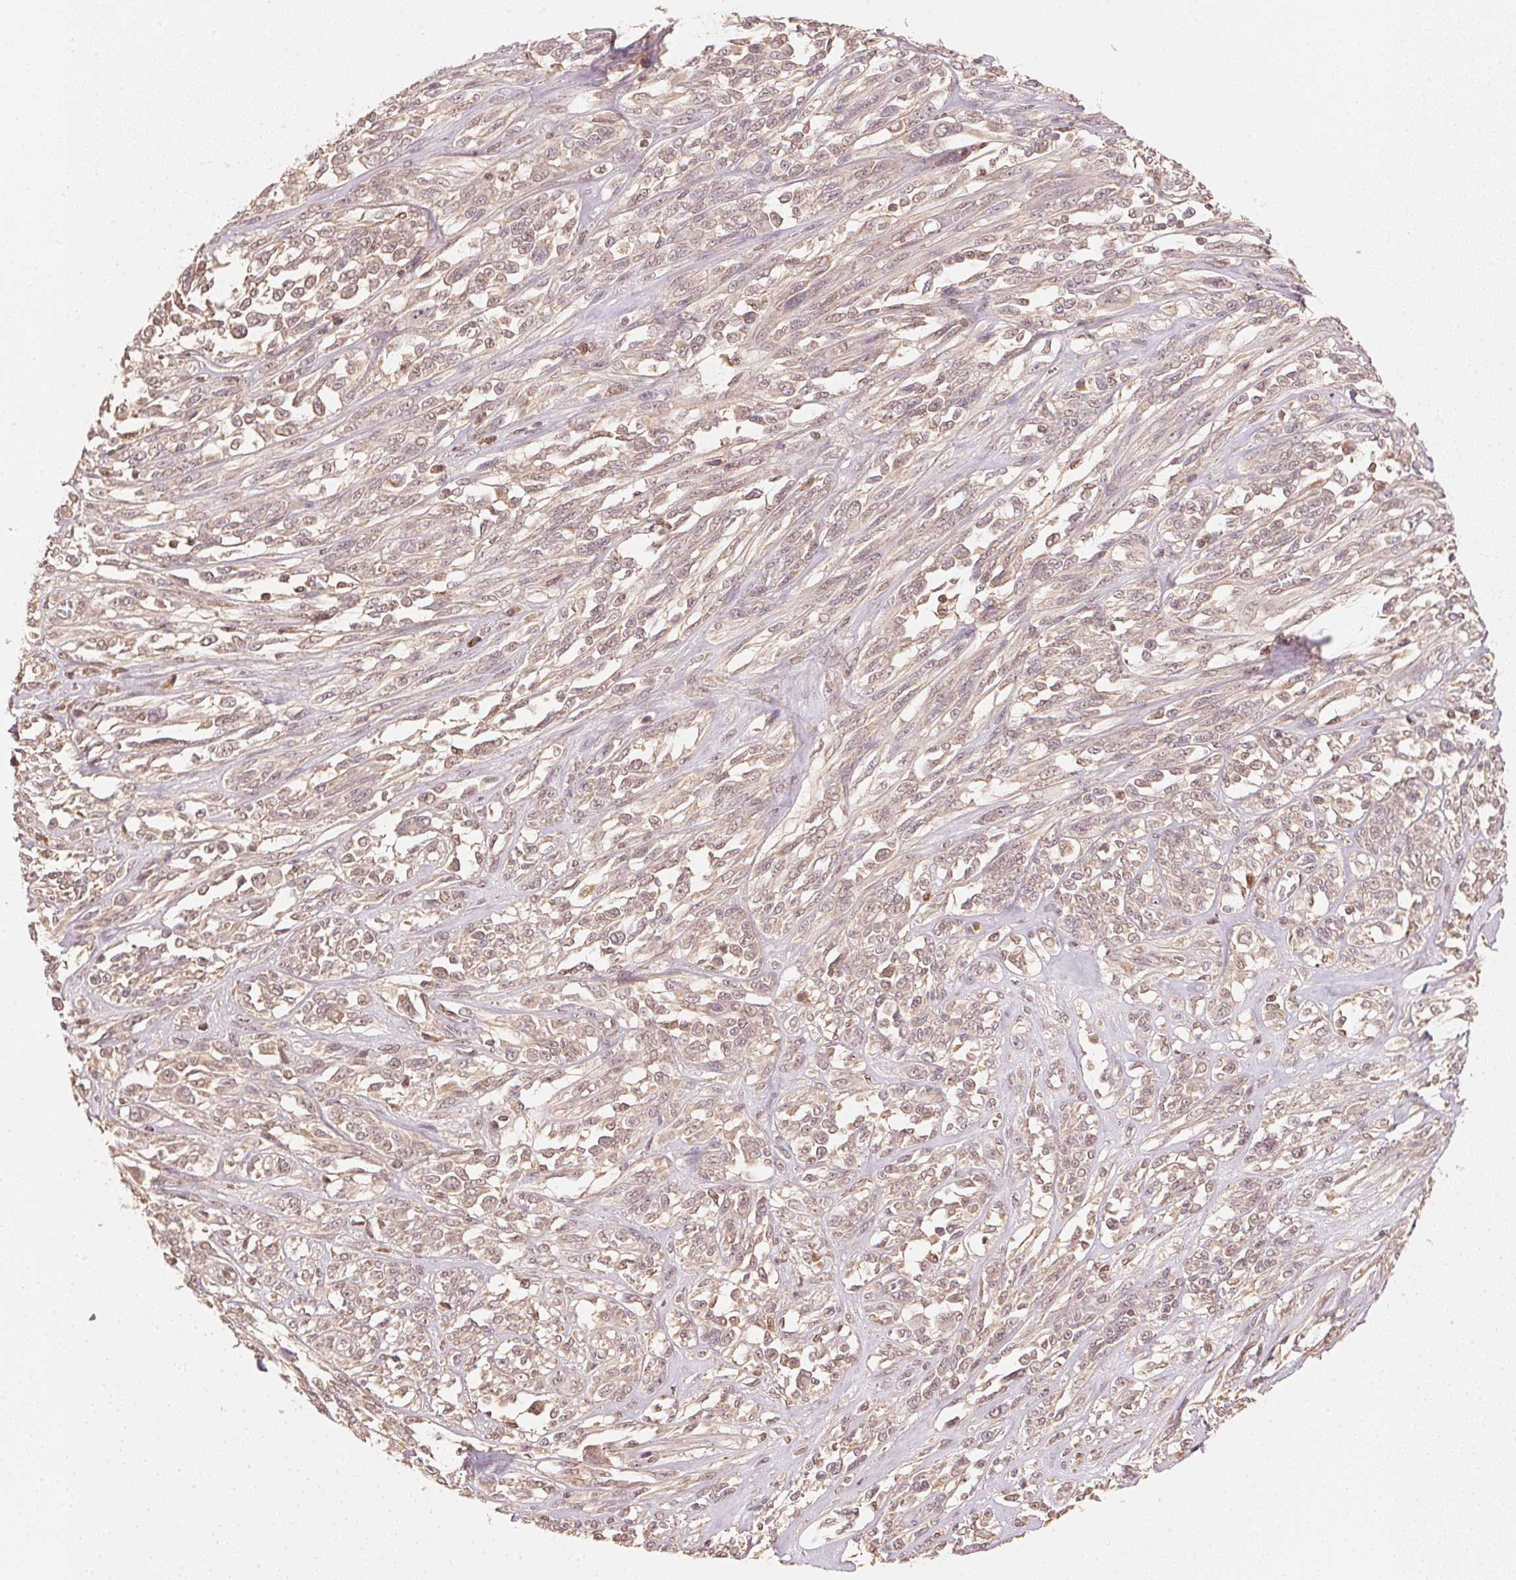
{"staining": {"intensity": "weak", "quantity": ">75%", "location": "cytoplasmic/membranous,nuclear"}, "tissue": "melanoma", "cell_type": "Tumor cells", "image_type": "cancer", "snomed": [{"axis": "morphology", "description": "Malignant melanoma, NOS"}, {"axis": "topography", "description": "Skin"}], "caption": "DAB (3,3'-diaminobenzidine) immunohistochemical staining of melanoma reveals weak cytoplasmic/membranous and nuclear protein staining in about >75% of tumor cells.", "gene": "C2orf73", "patient": {"sex": "female", "age": 91}}